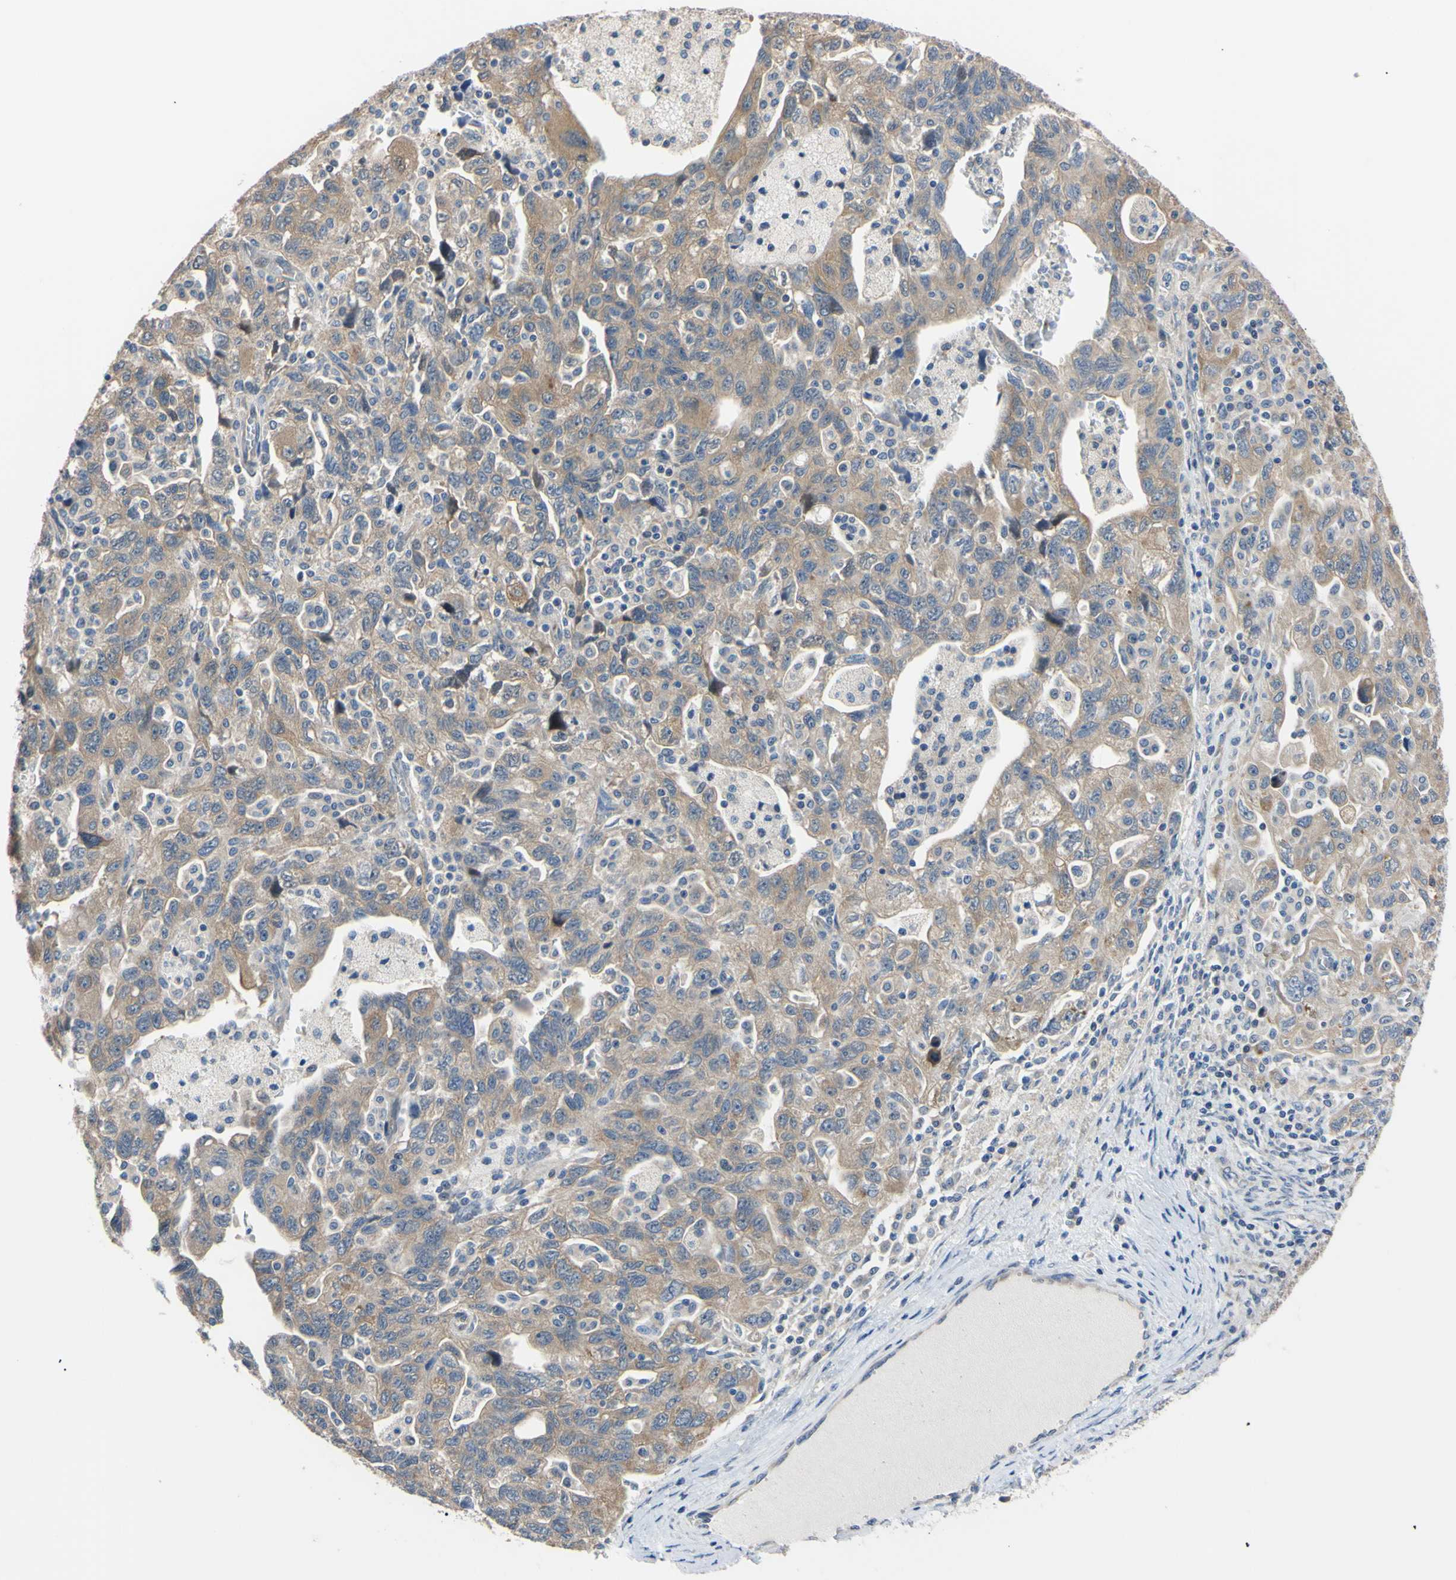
{"staining": {"intensity": "moderate", "quantity": "<25%", "location": "cytoplasmic/membranous"}, "tissue": "ovarian cancer", "cell_type": "Tumor cells", "image_type": "cancer", "snomed": [{"axis": "morphology", "description": "Carcinoma, NOS"}, {"axis": "morphology", "description": "Cystadenocarcinoma, serous, NOS"}, {"axis": "topography", "description": "Ovary"}], "caption": "Ovarian cancer stained with DAB IHC reveals low levels of moderate cytoplasmic/membranous staining in approximately <25% of tumor cells. The staining is performed using DAB brown chromogen to label protein expression. The nuclei are counter-stained blue using hematoxylin.", "gene": "RARS1", "patient": {"sex": "female", "age": 69}}